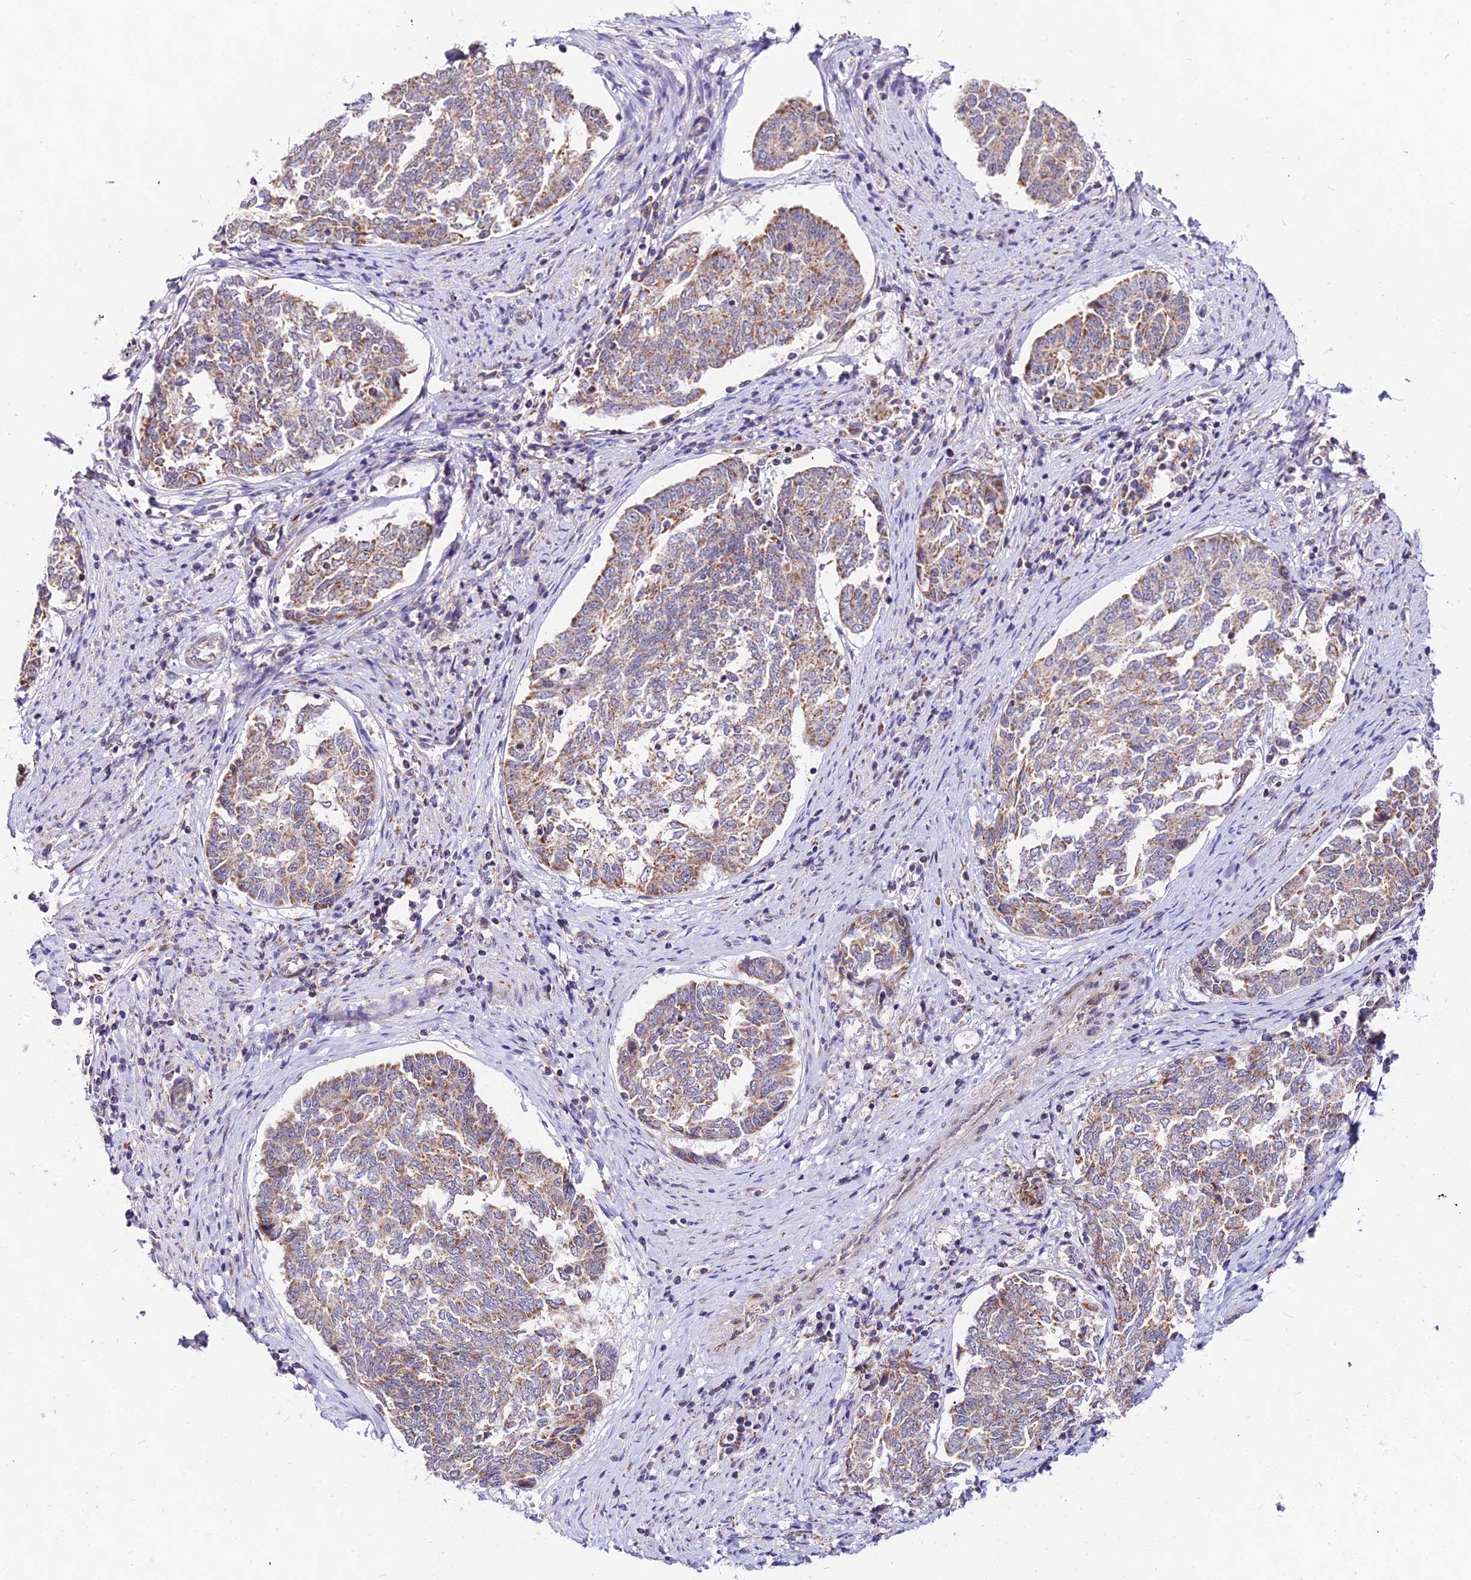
{"staining": {"intensity": "moderate", "quantity": "25%-75%", "location": "cytoplasmic/membranous"}, "tissue": "endometrial cancer", "cell_type": "Tumor cells", "image_type": "cancer", "snomed": [{"axis": "morphology", "description": "Adenocarcinoma, NOS"}, {"axis": "topography", "description": "Endometrium"}], "caption": "The histopathology image shows a brown stain indicating the presence of a protein in the cytoplasmic/membranous of tumor cells in endometrial cancer. Nuclei are stained in blue.", "gene": "ATP5PB", "patient": {"sex": "female", "age": 80}}